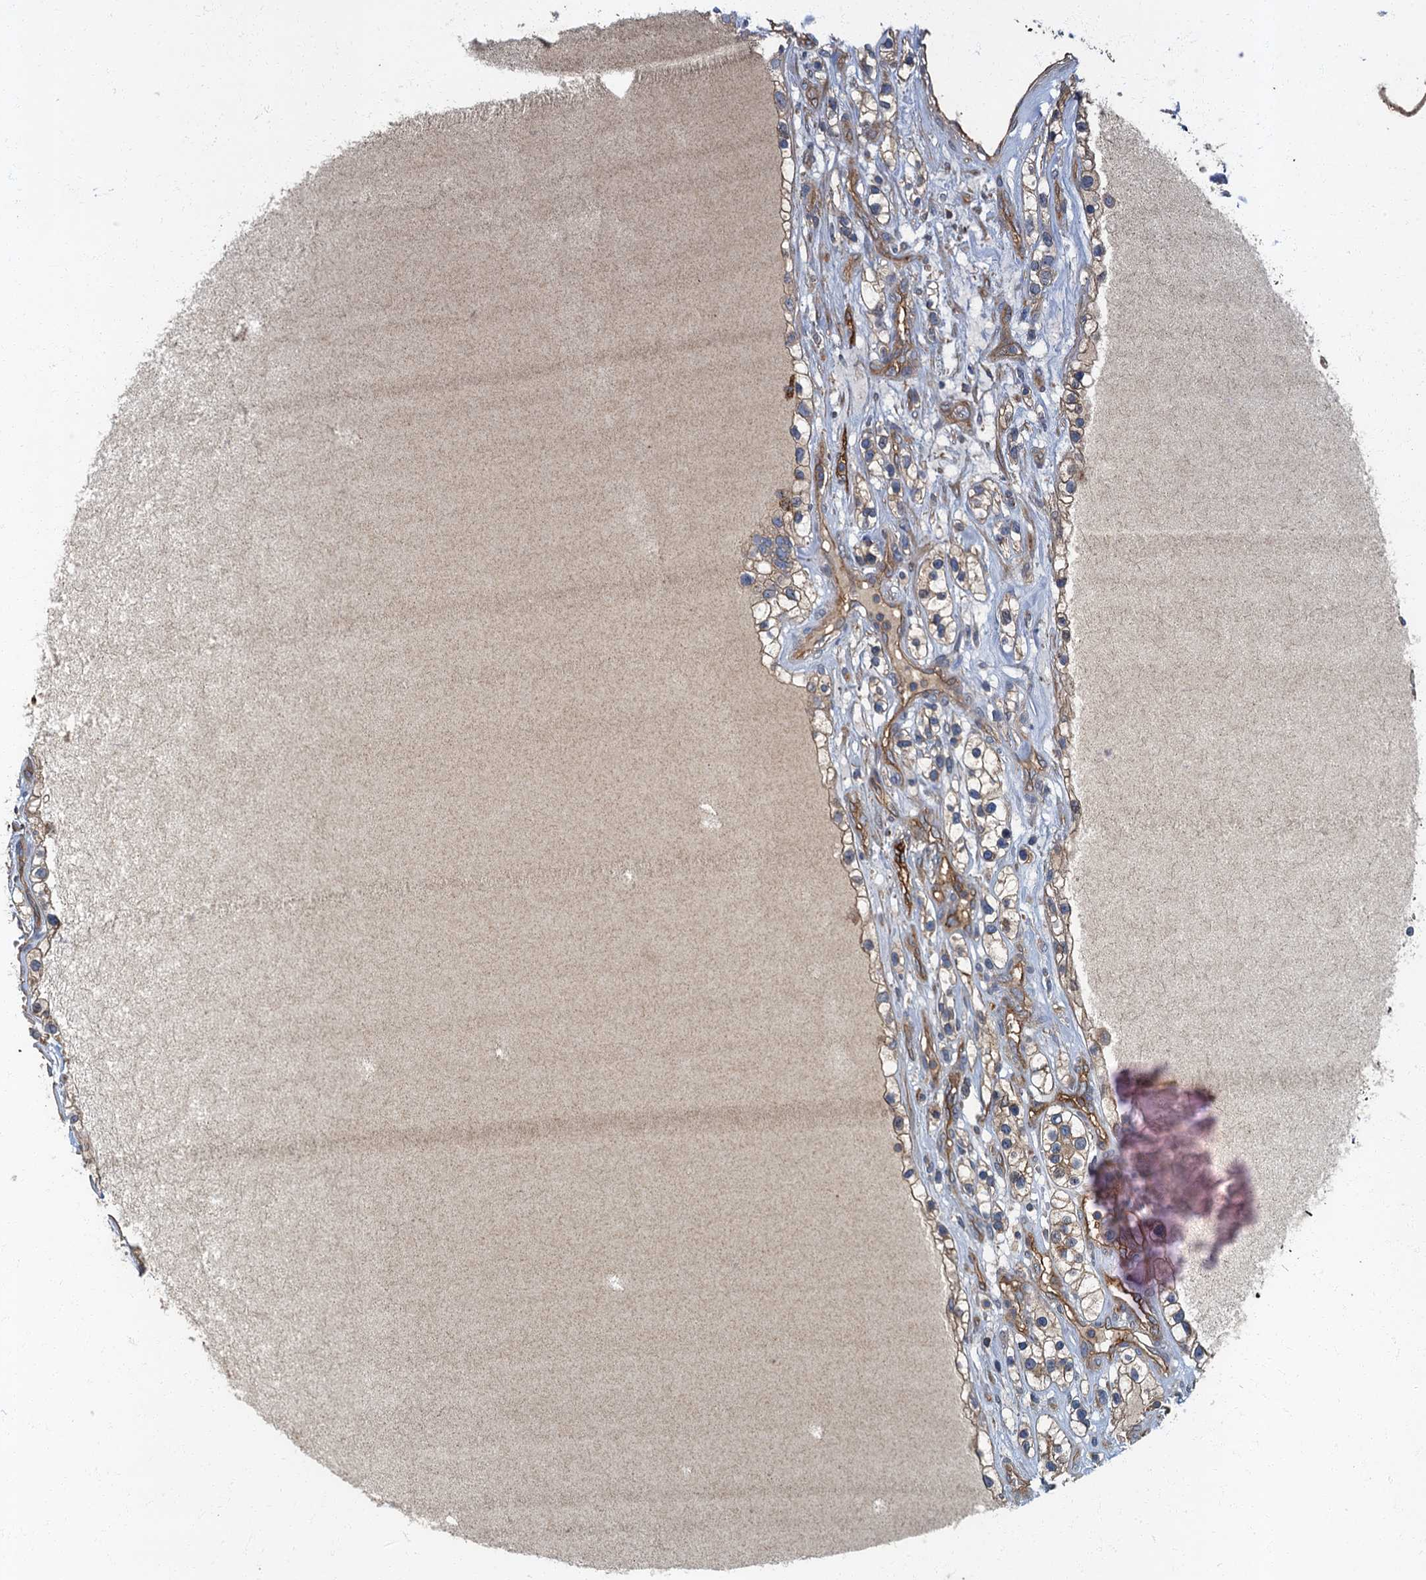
{"staining": {"intensity": "moderate", "quantity": "25%-75%", "location": "cytoplasmic/membranous"}, "tissue": "renal cancer", "cell_type": "Tumor cells", "image_type": "cancer", "snomed": [{"axis": "morphology", "description": "Adenocarcinoma, NOS"}, {"axis": "topography", "description": "Kidney"}], "caption": "Moderate cytoplasmic/membranous positivity is identified in about 25%-75% of tumor cells in renal adenocarcinoma. (IHC, brightfield microscopy, high magnification).", "gene": "ARL11", "patient": {"sex": "female", "age": 57}}